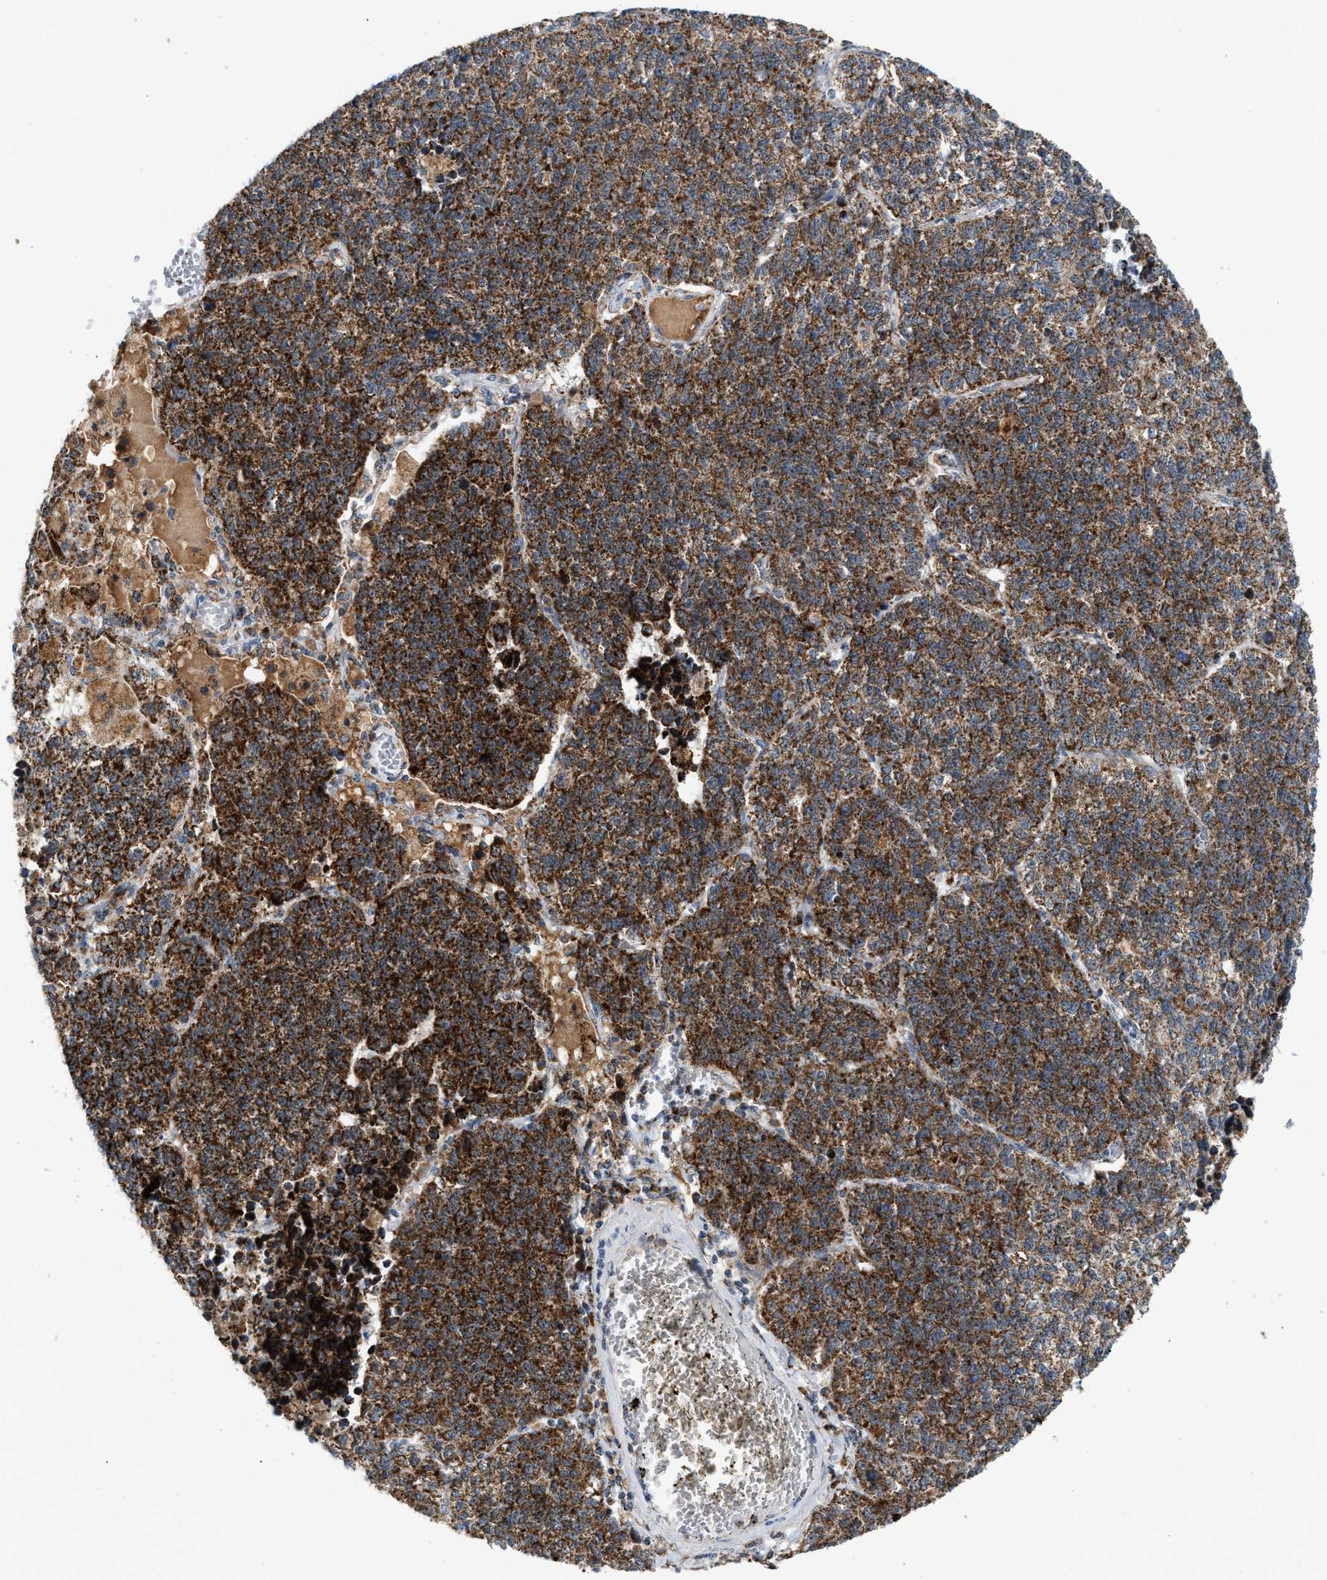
{"staining": {"intensity": "strong", "quantity": ">75%", "location": "cytoplasmic/membranous"}, "tissue": "lung cancer", "cell_type": "Tumor cells", "image_type": "cancer", "snomed": [{"axis": "morphology", "description": "Adenocarcinoma, NOS"}, {"axis": "topography", "description": "Lung"}], "caption": "Strong cytoplasmic/membranous positivity is appreciated in approximately >75% of tumor cells in adenocarcinoma (lung).", "gene": "PMPCA", "patient": {"sex": "male", "age": 49}}